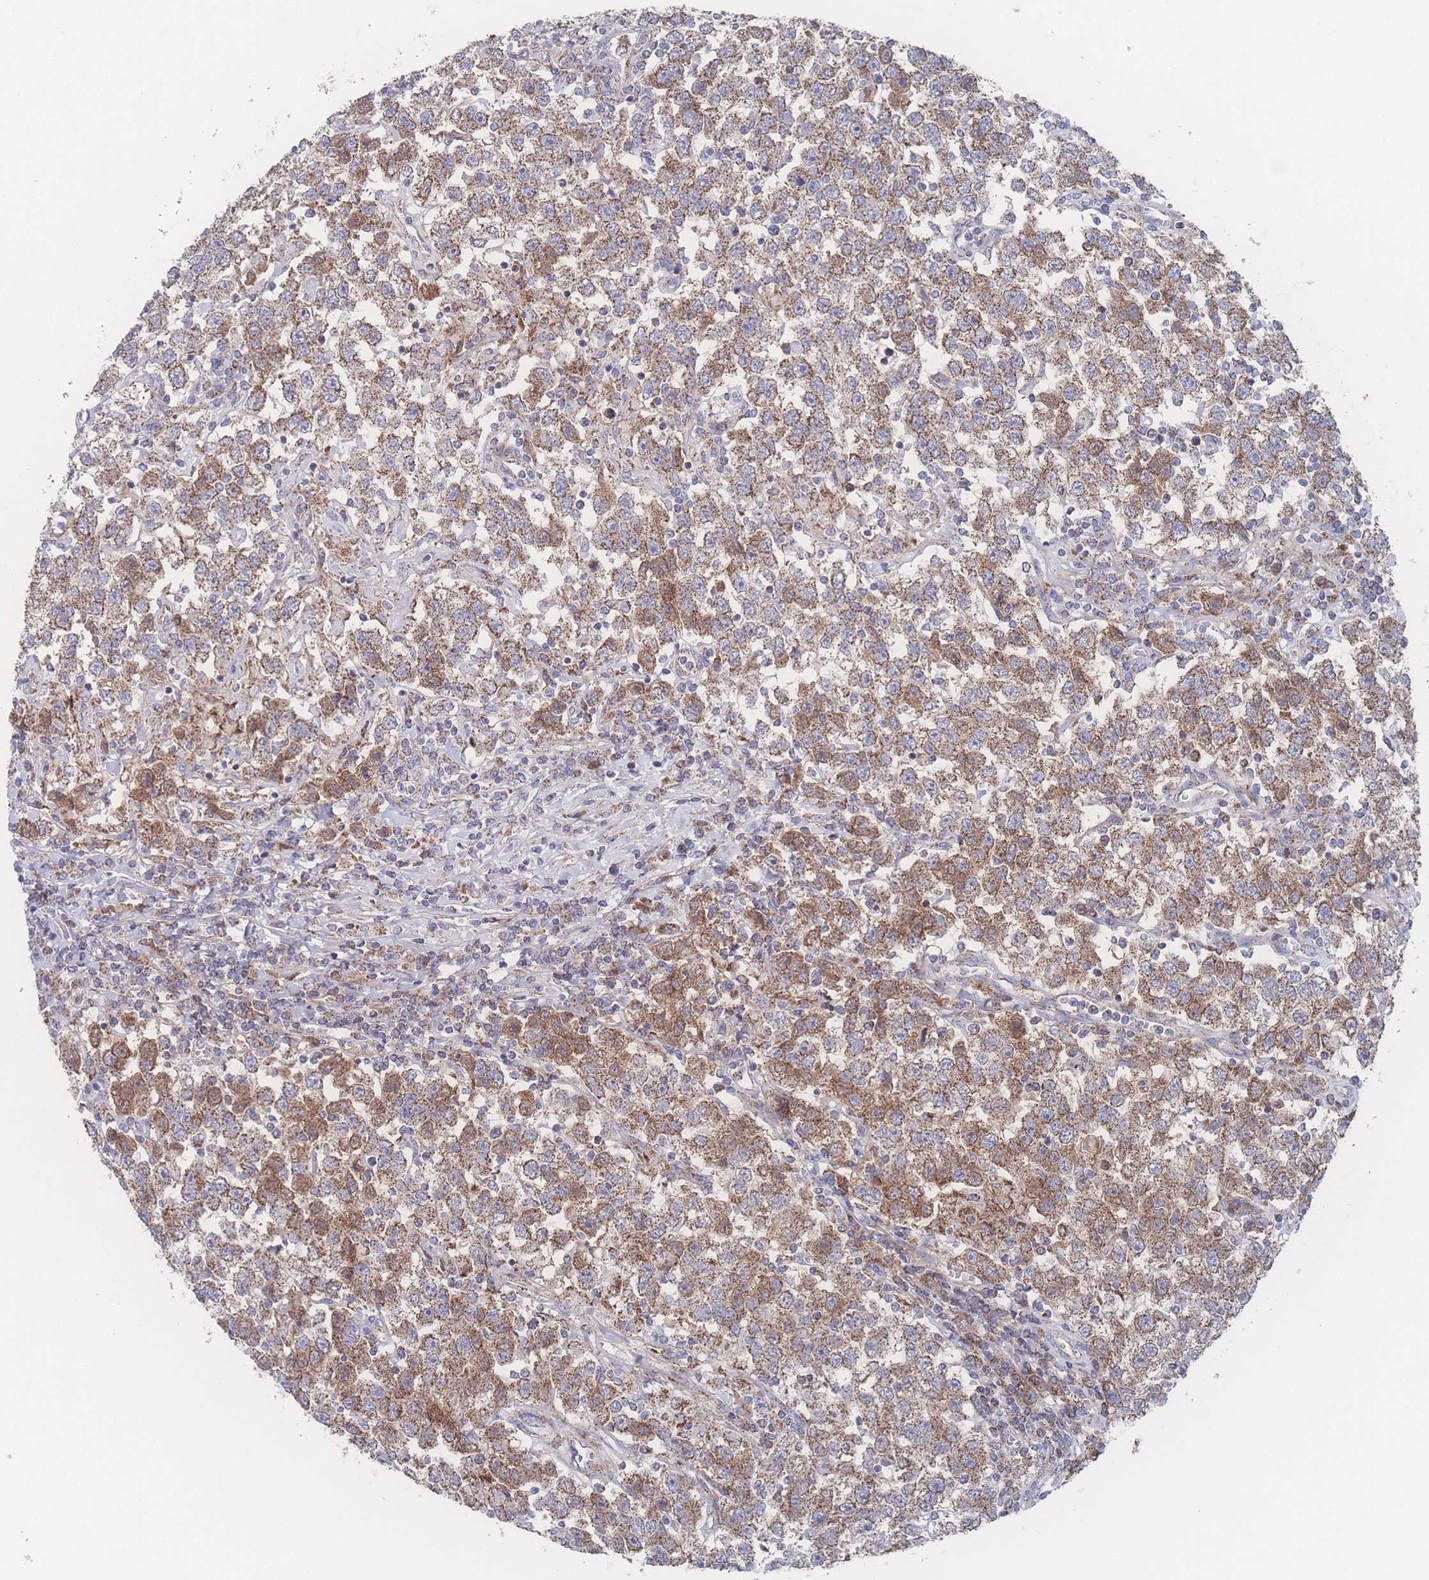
{"staining": {"intensity": "moderate", "quantity": ">75%", "location": "cytoplasmic/membranous"}, "tissue": "testis cancer", "cell_type": "Tumor cells", "image_type": "cancer", "snomed": [{"axis": "morphology", "description": "Seminoma, NOS"}, {"axis": "topography", "description": "Testis"}], "caption": "The photomicrograph demonstrates staining of testis seminoma, revealing moderate cytoplasmic/membranous protein positivity (brown color) within tumor cells. The staining was performed using DAB, with brown indicating positive protein expression. Nuclei are stained blue with hematoxylin.", "gene": "PEX14", "patient": {"sex": "male", "age": 41}}